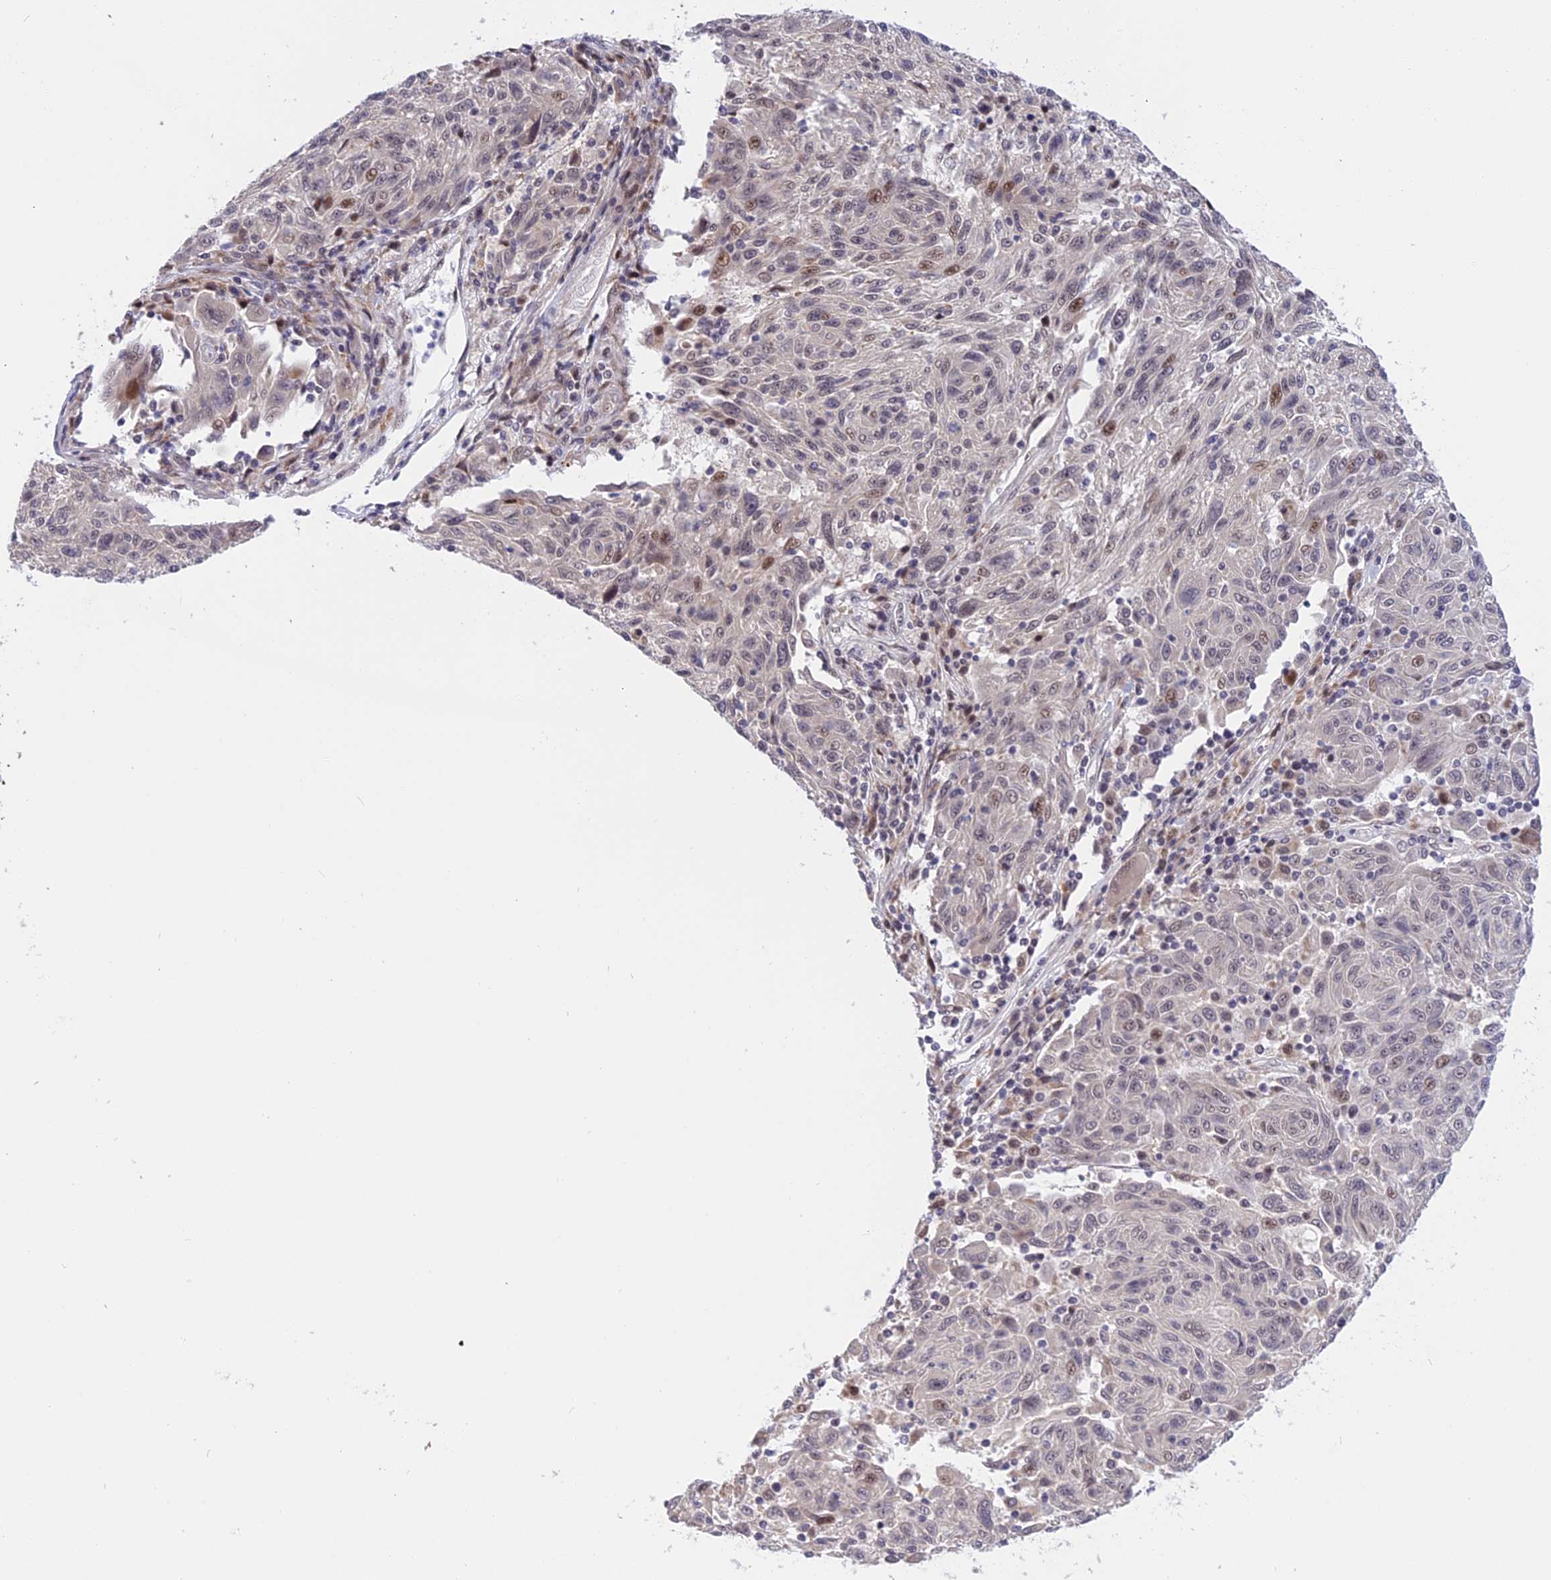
{"staining": {"intensity": "weak", "quantity": "<25%", "location": "nuclear"}, "tissue": "melanoma", "cell_type": "Tumor cells", "image_type": "cancer", "snomed": [{"axis": "morphology", "description": "Malignant melanoma, NOS"}, {"axis": "topography", "description": "Skin"}], "caption": "Malignant melanoma stained for a protein using immunohistochemistry (IHC) reveals no expression tumor cells.", "gene": "POLR2C", "patient": {"sex": "male", "age": 53}}